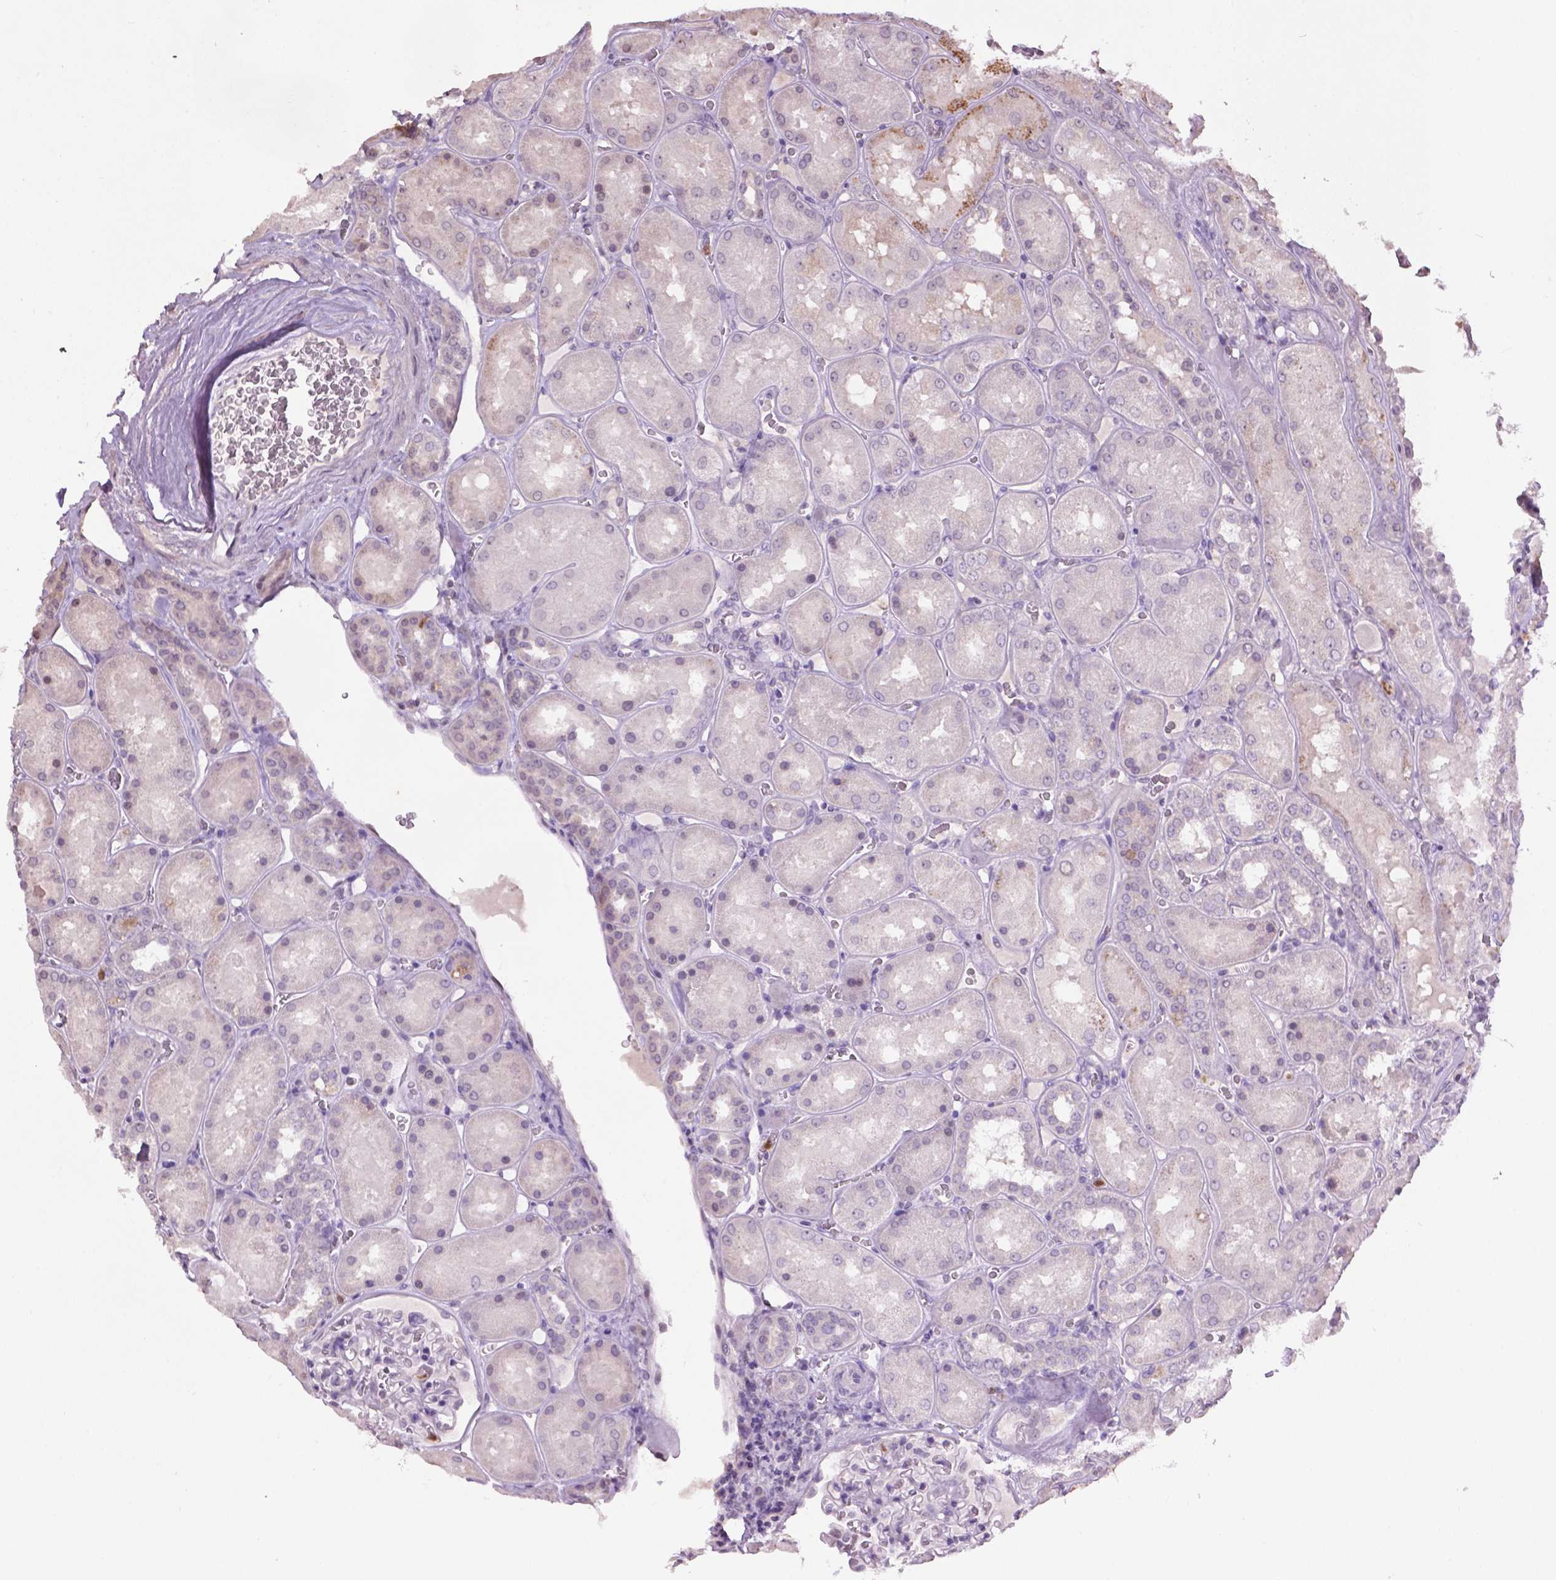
{"staining": {"intensity": "negative", "quantity": "none", "location": "none"}, "tissue": "kidney", "cell_type": "Cells in glomeruli", "image_type": "normal", "snomed": [{"axis": "morphology", "description": "Normal tissue, NOS"}, {"axis": "topography", "description": "Kidney"}], "caption": "IHC of normal kidney reveals no staining in cells in glomeruli.", "gene": "NTNG2", "patient": {"sex": "male", "age": 73}}